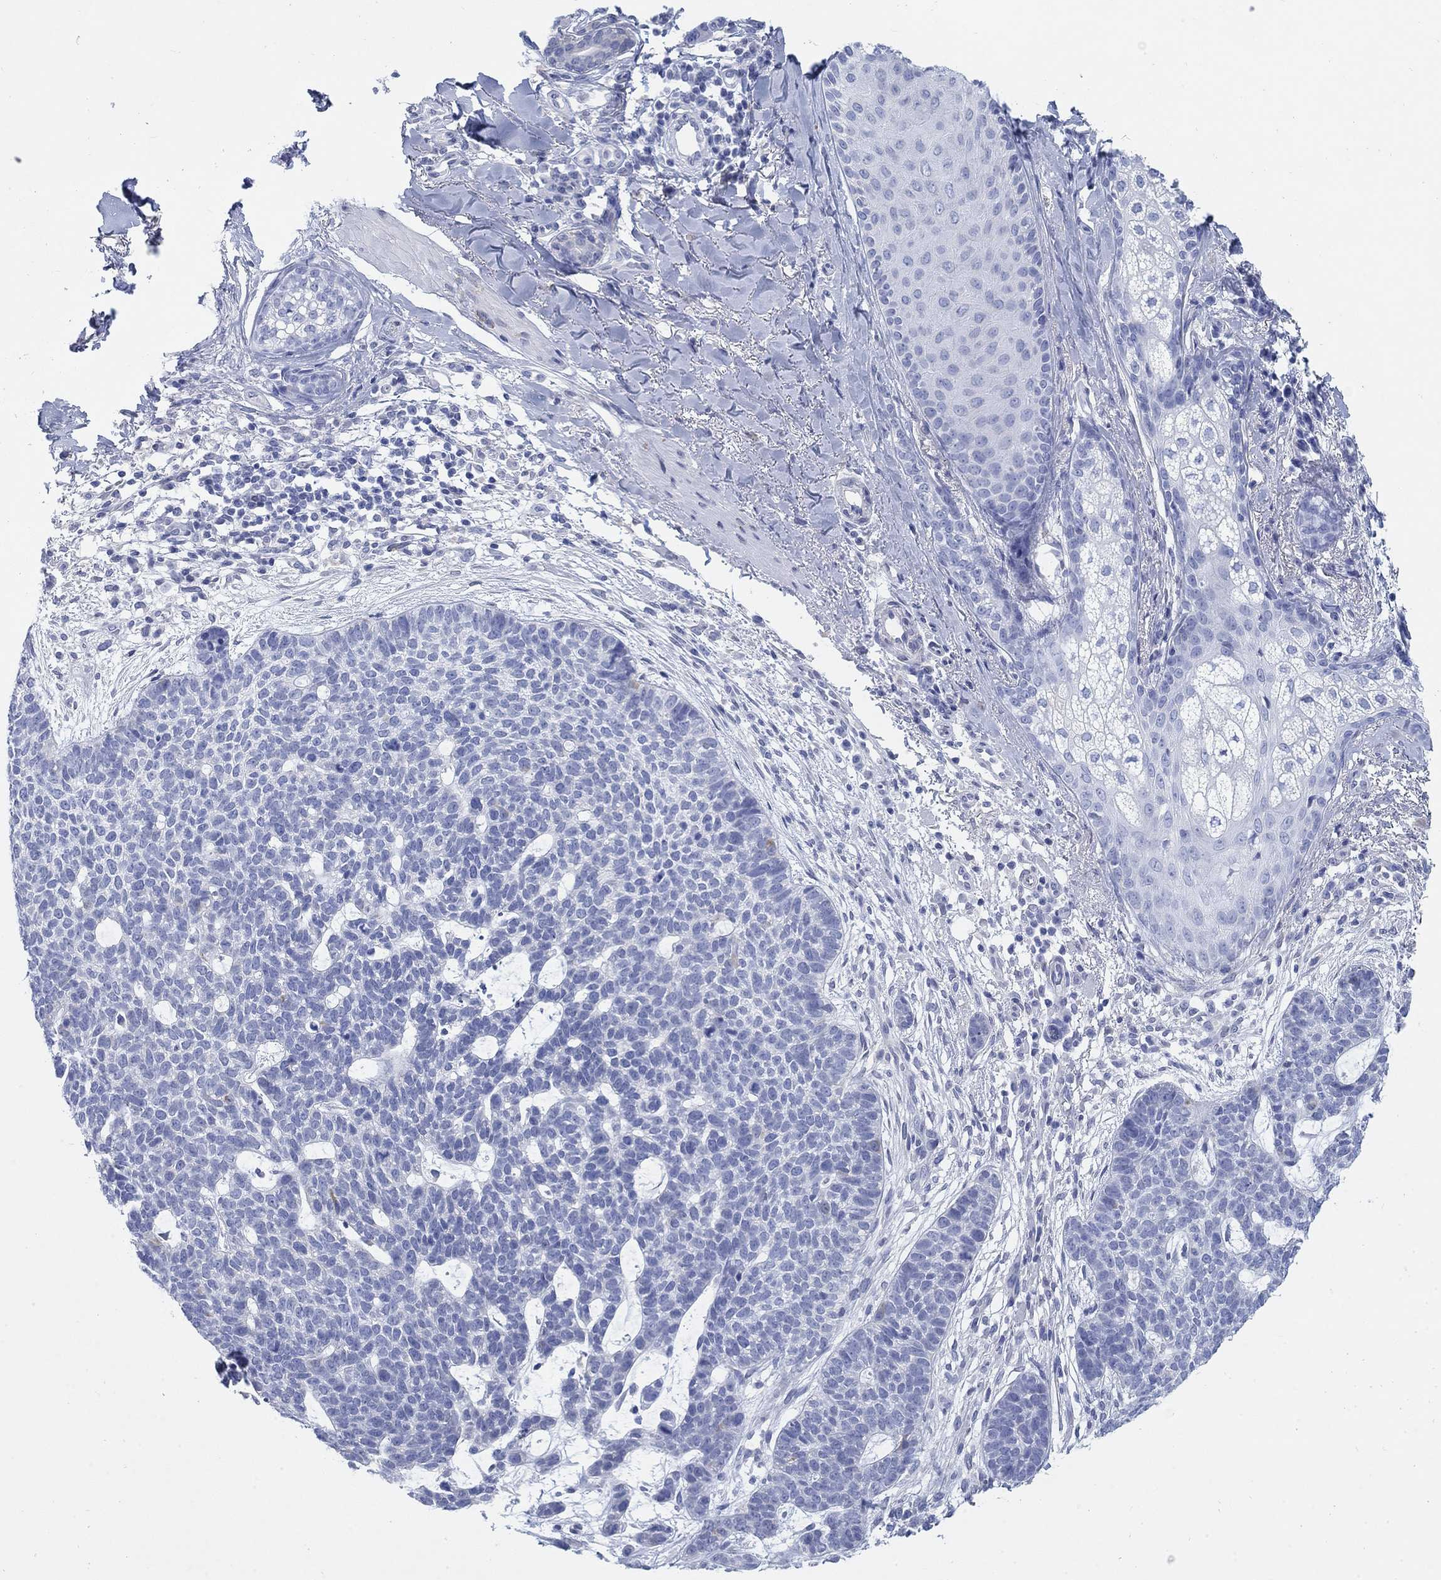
{"staining": {"intensity": "negative", "quantity": "none", "location": "none"}, "tissue": "skin cancer", "cell_type": "Tumor cells", "image_type": "cancer", "snomed": [{"axis": "morphology", "description": "Squamous cell carcinoma, NOS"}, {"axis": "topography", "description": "Skin"}], "caption": "Immunohistochemistry (IHC) photomicrograph of human squamous cell carcinoma (skin) stained for a protein (brown), which exhibits no staining in tumor cells.", "gene": "SCCPDH", "patient": {"sex": "male", "age": 88}}